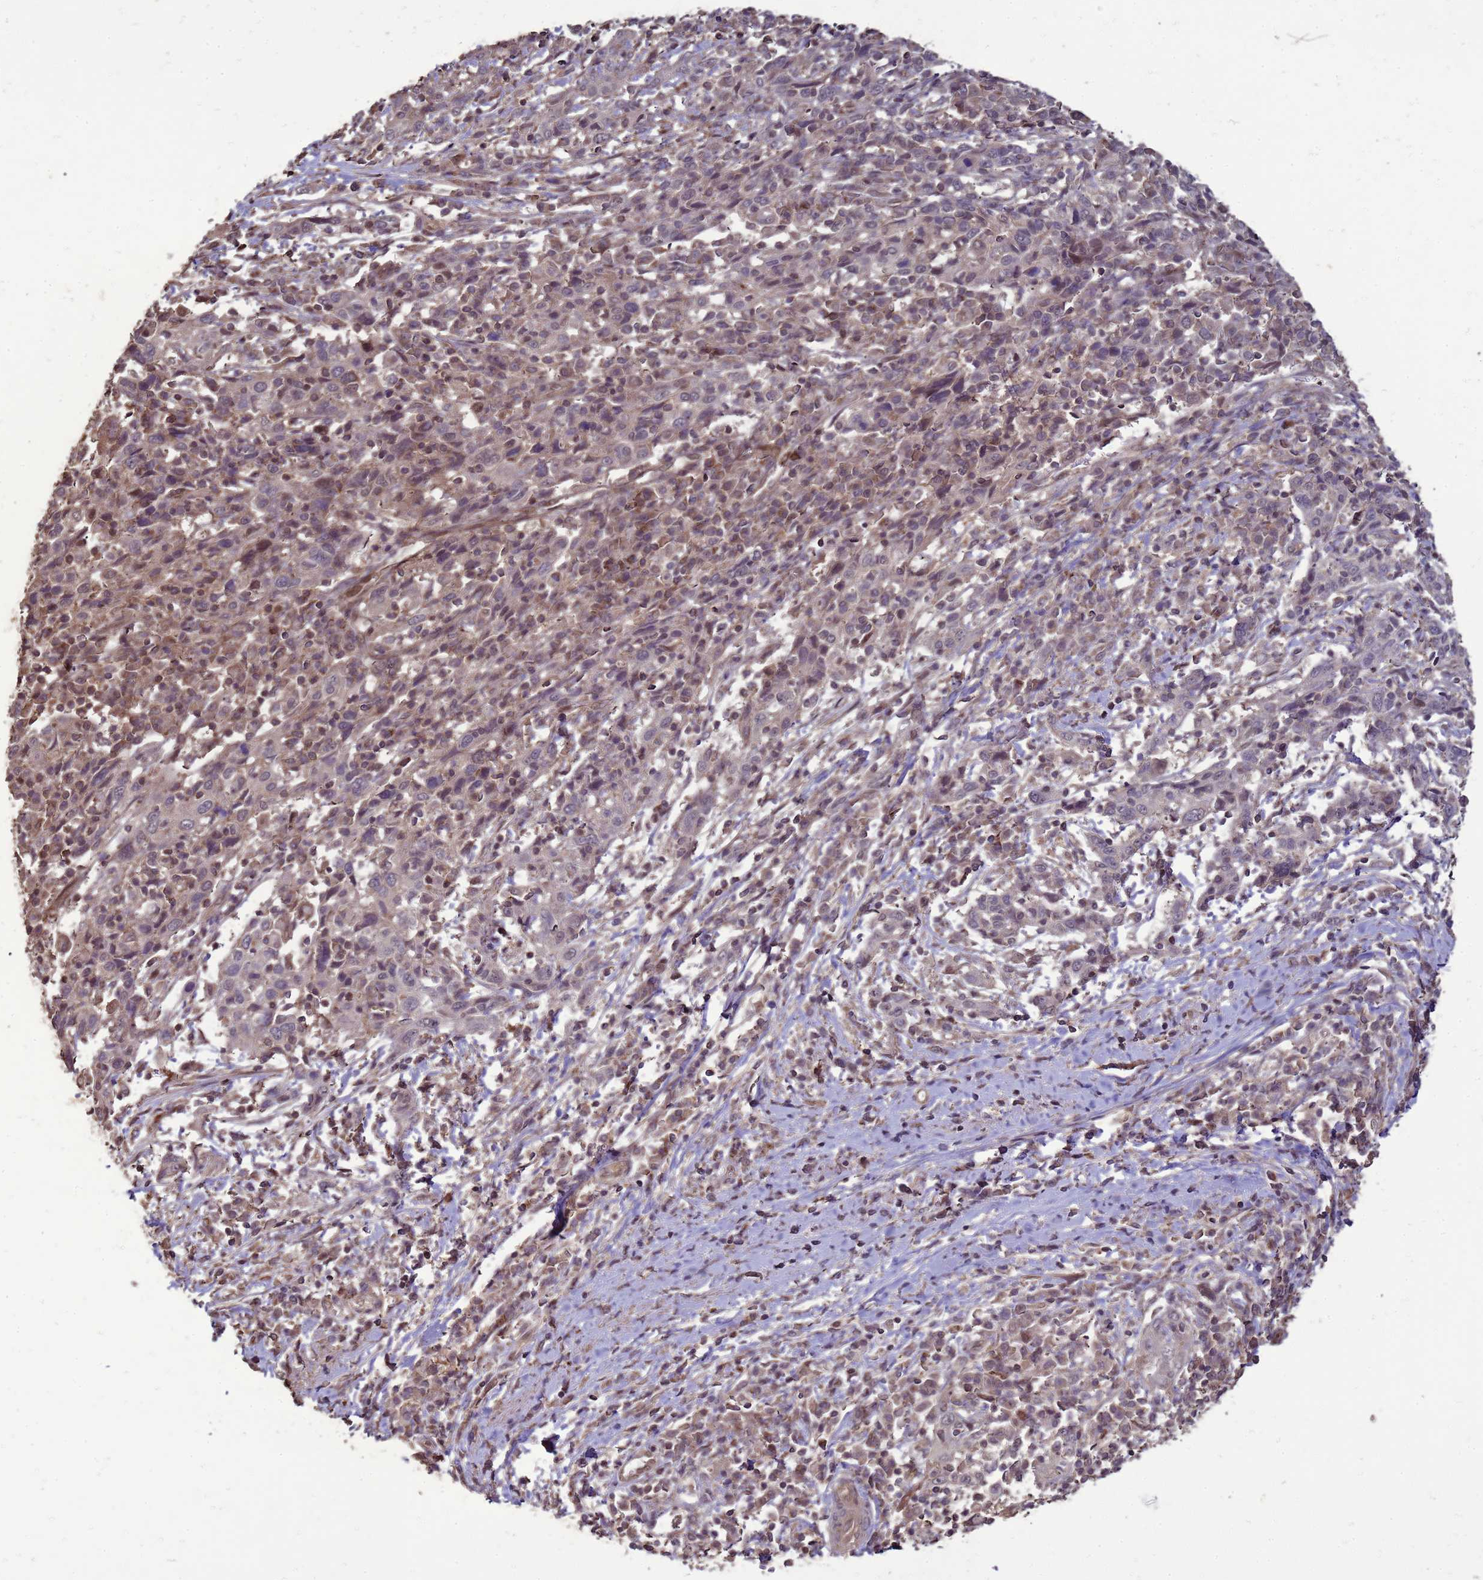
{"staining": {"intensity": "weak", "quantity": "<25%", "location": "cytoplasmic/membranous,nuclear"}, "tissue": "cervical cancer", "cell_type": "Tumor cells", "image_type": "cancer", "snomed": [{"axis": "morphology", "description": "Squamous cell carcinoma, NOS"}, {"axis": "topography", "description": "Cervix"}], "caption": "This is an immunohistochemistry photomicrograph of squamous cell carcinoma (cervical). There is no positivity in tumor cells.", "gene": "CRBN", "patient": {"sex": "female", "age": 46}}